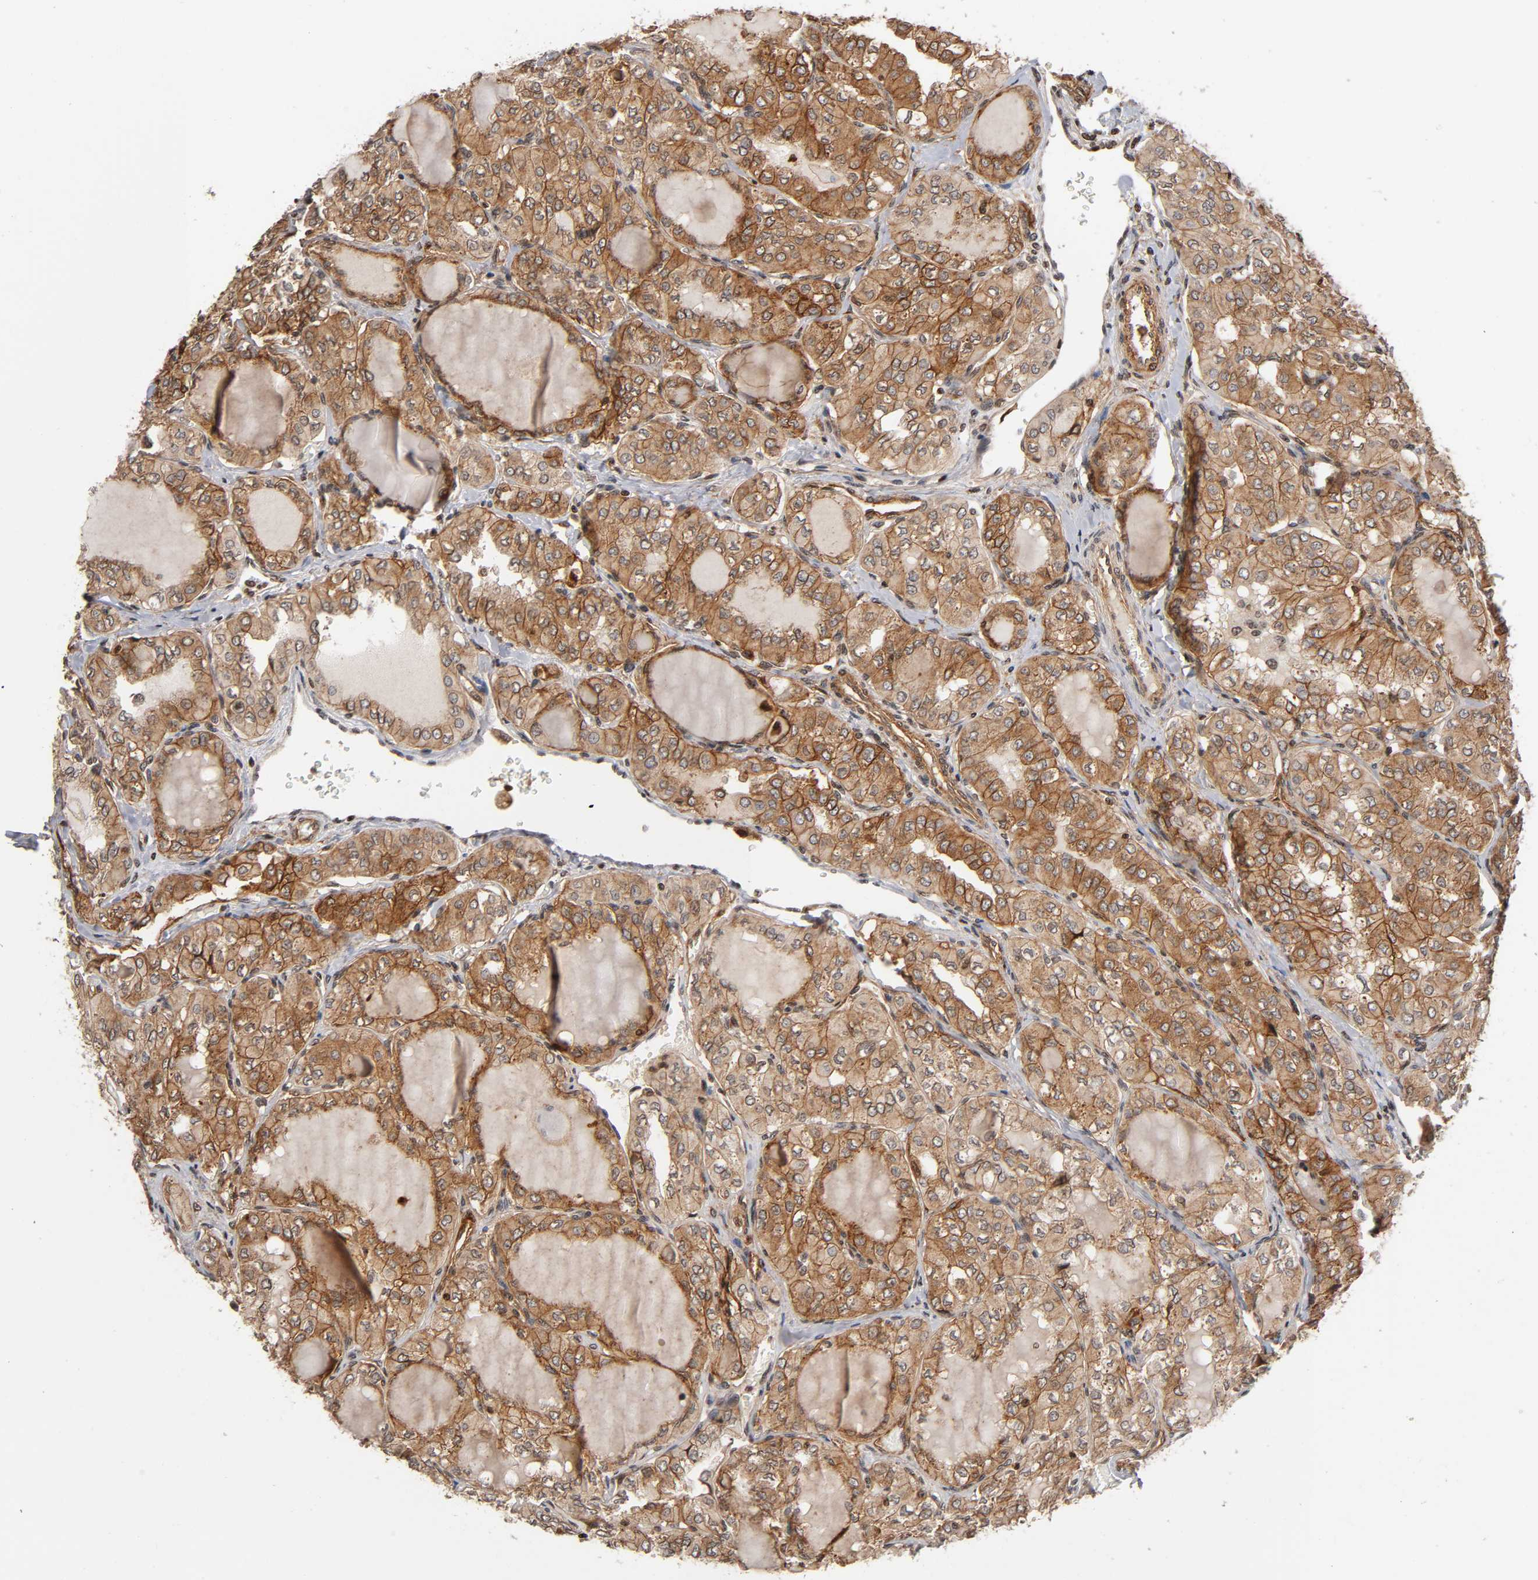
{"staining": {"intensity": "moderate", "quantity": ">75%", "location": "cytoplasmic/membranous"}, "tissue": "thyroid cancer", "cell_type": "Tumor cells", "image_type": "cancer", "snomed": [{"axis": "morphology", "description": "Papillary adenocarcinoma, NOS"}, {"axis": "topography", "description": "Thyroid gland"}], "caption": "Protein expression analysis of human thyroid papillary adenocarcinoma reveals moderate cytoplasmic/membranous positivity in approximately >75% of tumor cells.", "gene": "ITGAV", "patient": {"sex": "male", "age": 20}}